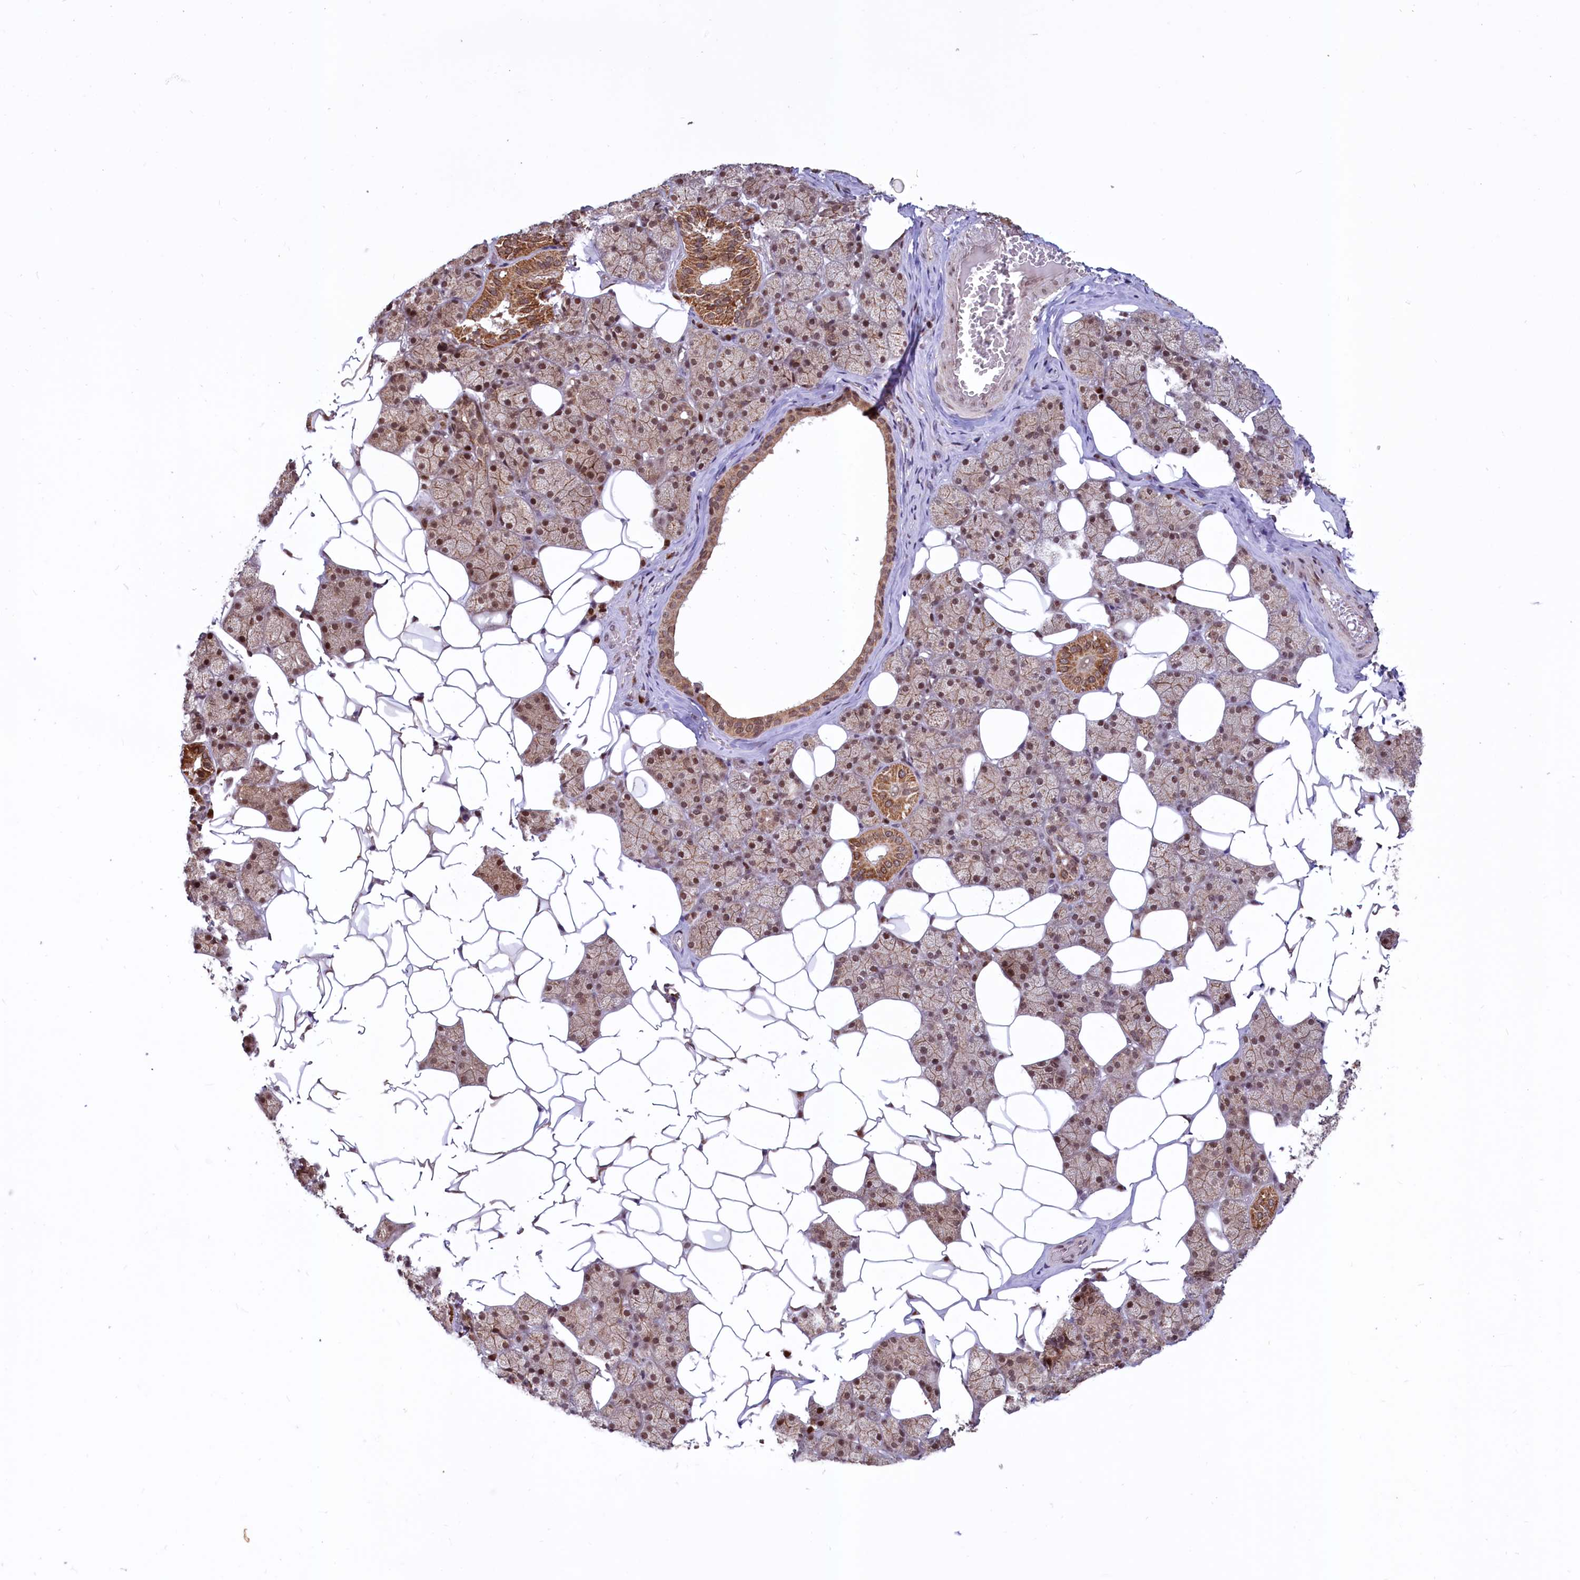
{"staining": {"intensity": "moderate", "quantity": ">75%", "location": "cytoplasmic/membranous,nuclear"}, "tissue": "salivary gland", "cell_type": "Glandular cells", "image_type": "normal", "snomed": [{"axis": "morphology", "description": "Normal tissue, NOS"}, {"axis": "topography", "description": "Salivary gland"}], "caption": "IHC (DAB (3,3'-diaminobenzidine)) staining of normal salivary gland shows moderate cytoplasmic/membranous,nuclear protein staining in approximately >75% of glandular cells. (DAB IHC, brown staining for protein, blue staining for nuclei).", "gene": "PHC3", "patient": {"sex": "female", "age": 33}}